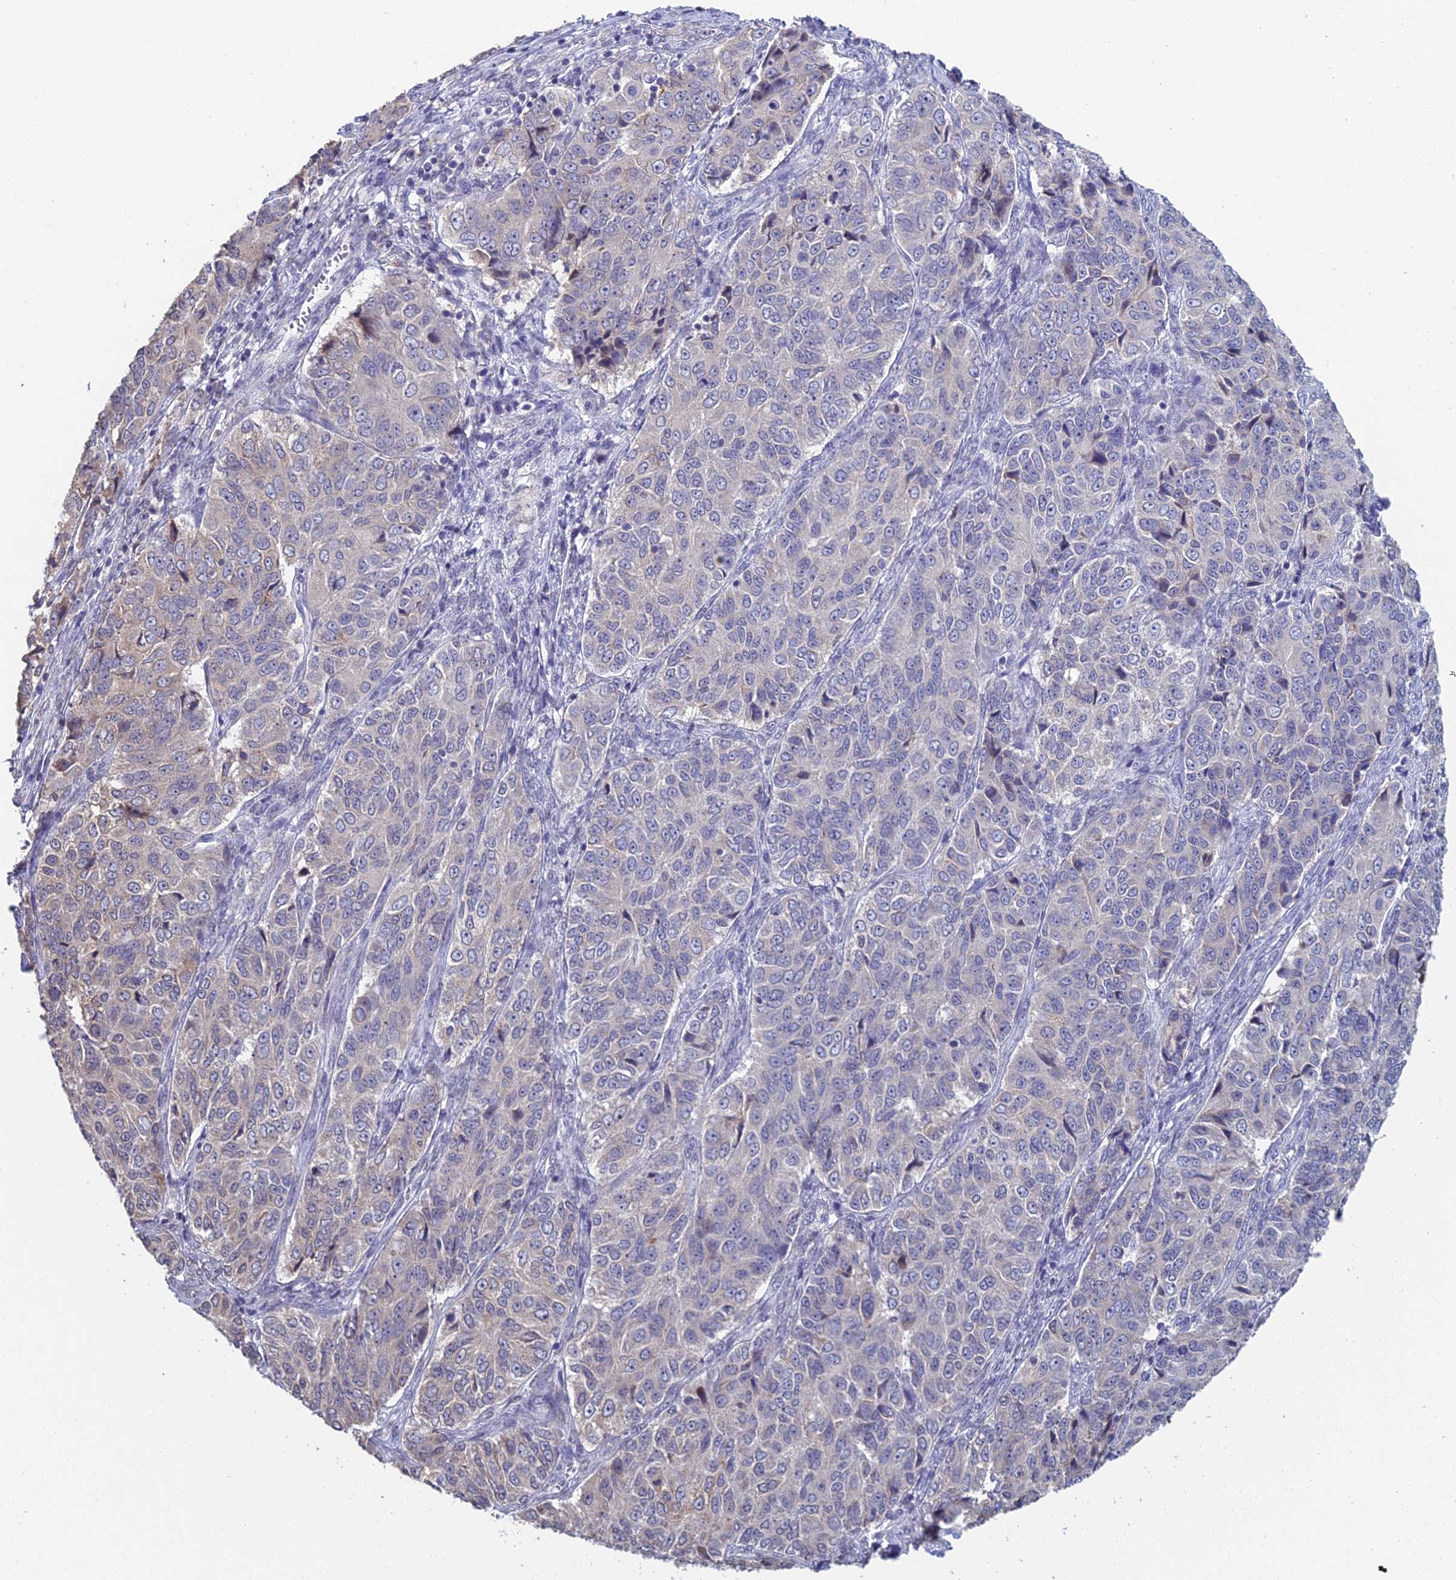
{"staining": {"intensity": "weak", "quantity": "<25%", "location": "nuclear"}, "tissue": "ovarian cancer", "cell_type": "Tumor cells", "image_type": "cancer", "snomed": [{"axis": "morphology", "description": "Carcinoma, endometroid"}, {"axis": "topography", "description": "Ovary"}], "caption": "Histopathology image shows no protein positivity in tumor cells of ovarian cancer tissue.", "gene": "PRR22", "patient": {"sex": "female", "age": 51}}